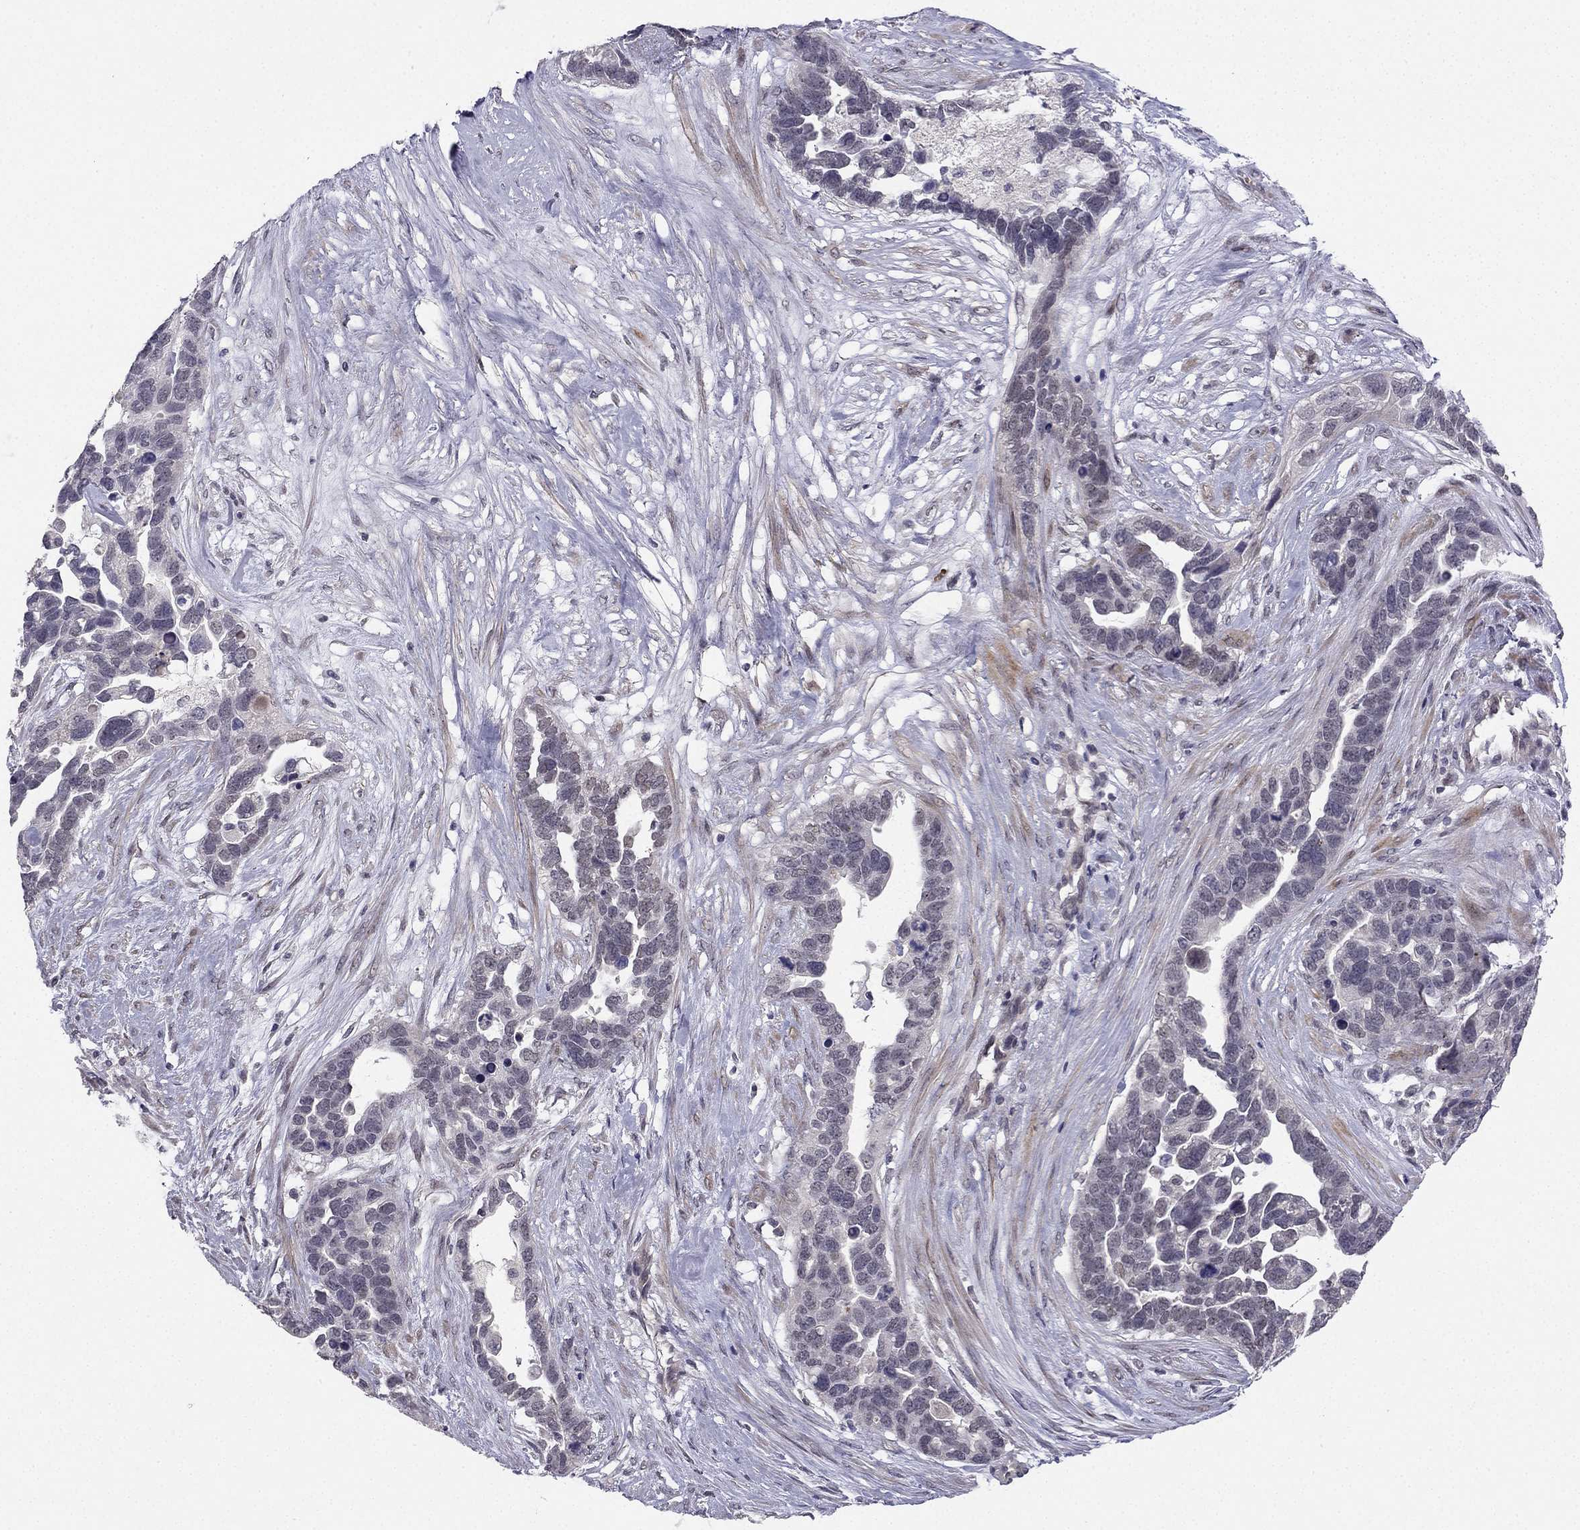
{"staining": {"intensity": "negative", "quantity": "none", "location": "none"}, "tissue": "ovarian cancer", "cell_type": "Tumor cells", "image_type": "cancer", "snomed": [{"axis": "morphology", "description": "Cystadenocarcinoma, serous, NOS"}, {"axis": "topography", "description": "Ovary"}], "caption": "Tumor cells are negative for brown protein staining in ovarian serous cystadenocarcinoma. The staining was performed using DAB to visualize the protein expression in brown, while the nuclei were stained in blue with hematoxylin (Magnification: 20x).", "gene": "CHST8", "patient": {"sex": "female", "age": 54}}